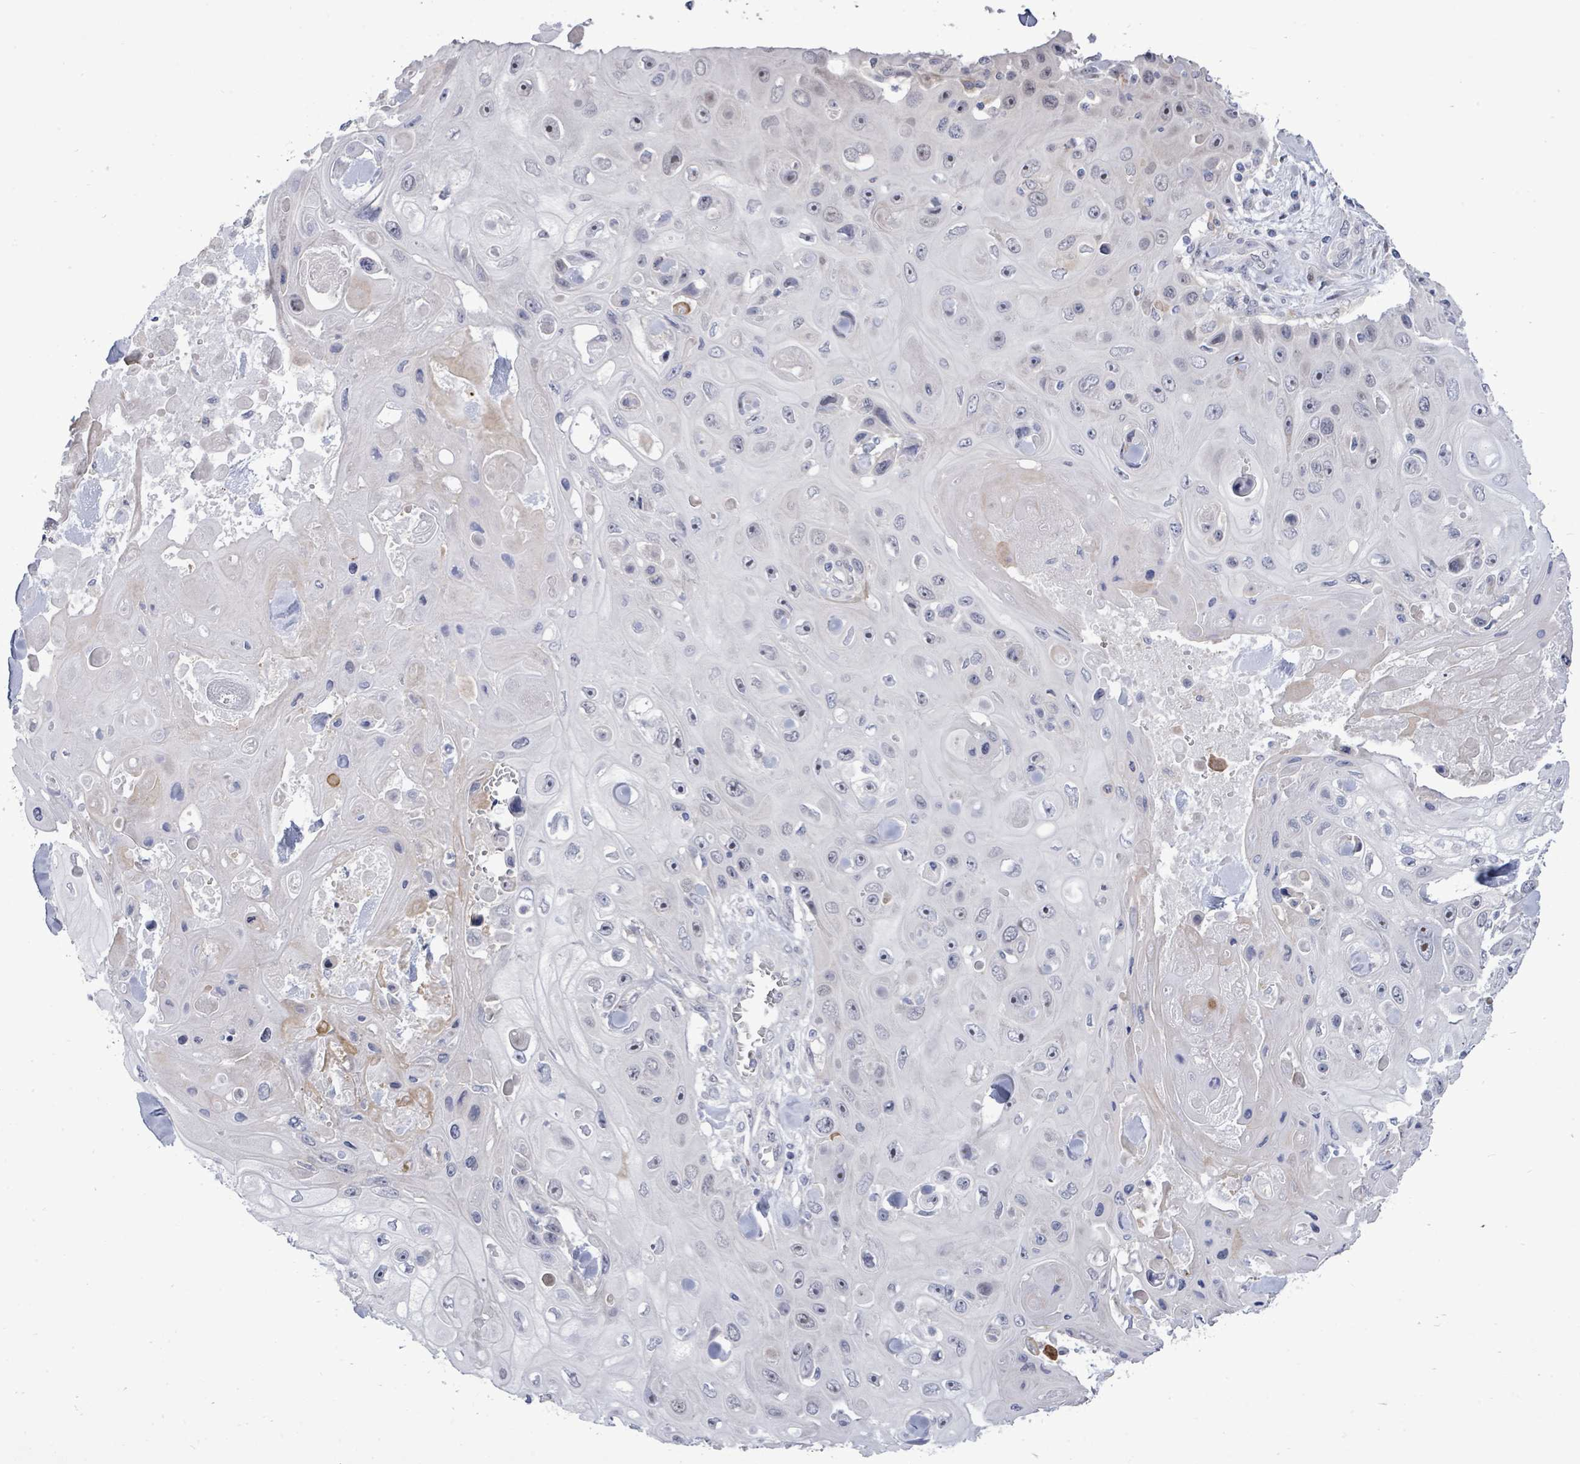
{"staining": {"intensity": "negative", "quantity": "none", "location": "none"}, "tissue": "skin cancer", "cell_type": "Tumor cells", "image_type": "cancer", "snomed": [{"axis": "morphology", "description": "Squamous cell carcinoma, NOS"}, {"axis": "topography", "description": "Skin"}], "caption": "The histopathology image reveals no staining of tumor cells in skin cancer (squamous cell carcinoma).", "gene": "CT45A5", "patient": {"sex": "male", "age": 82}}